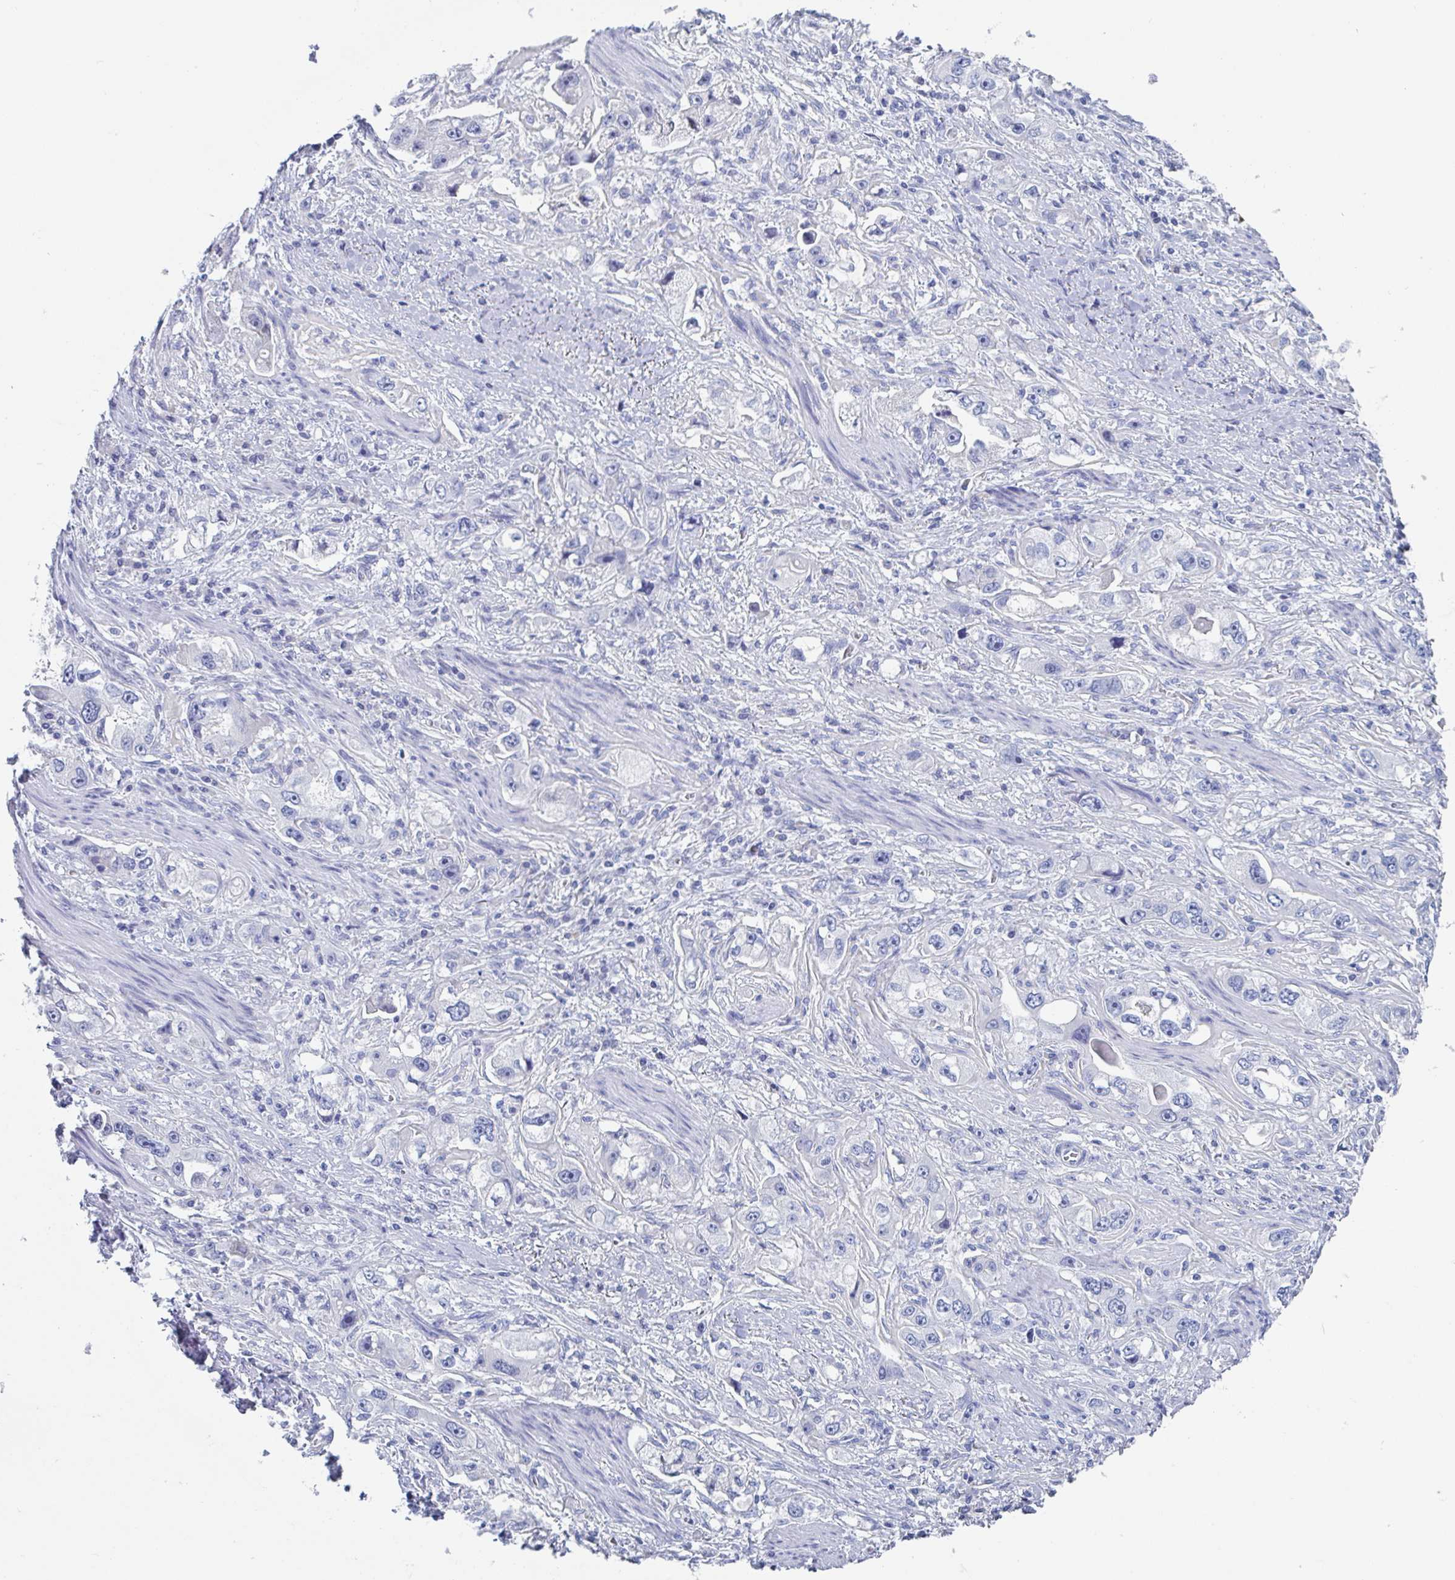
{"staining": {"intensity": "negative", "quantity": "none", "location": "none"}, "tissue": "stomach cancer", "cell_type": "Tumor cells", "image_type": "cancer", "snomed": [{"axis": "morphology", "description": "Adenocarcinoma, NOS"}, {"axis": "topography", "description": "Stomach, lower"}], "caption": "This image is of stomach adenocarcinoma stained with immunohistochemistry to label a protein in brown with the nuclei are counter-stained blue. There is no staining in tumor cells.", "gene": "DPEP3", "patient": {"sex": "female", "age": 93}}